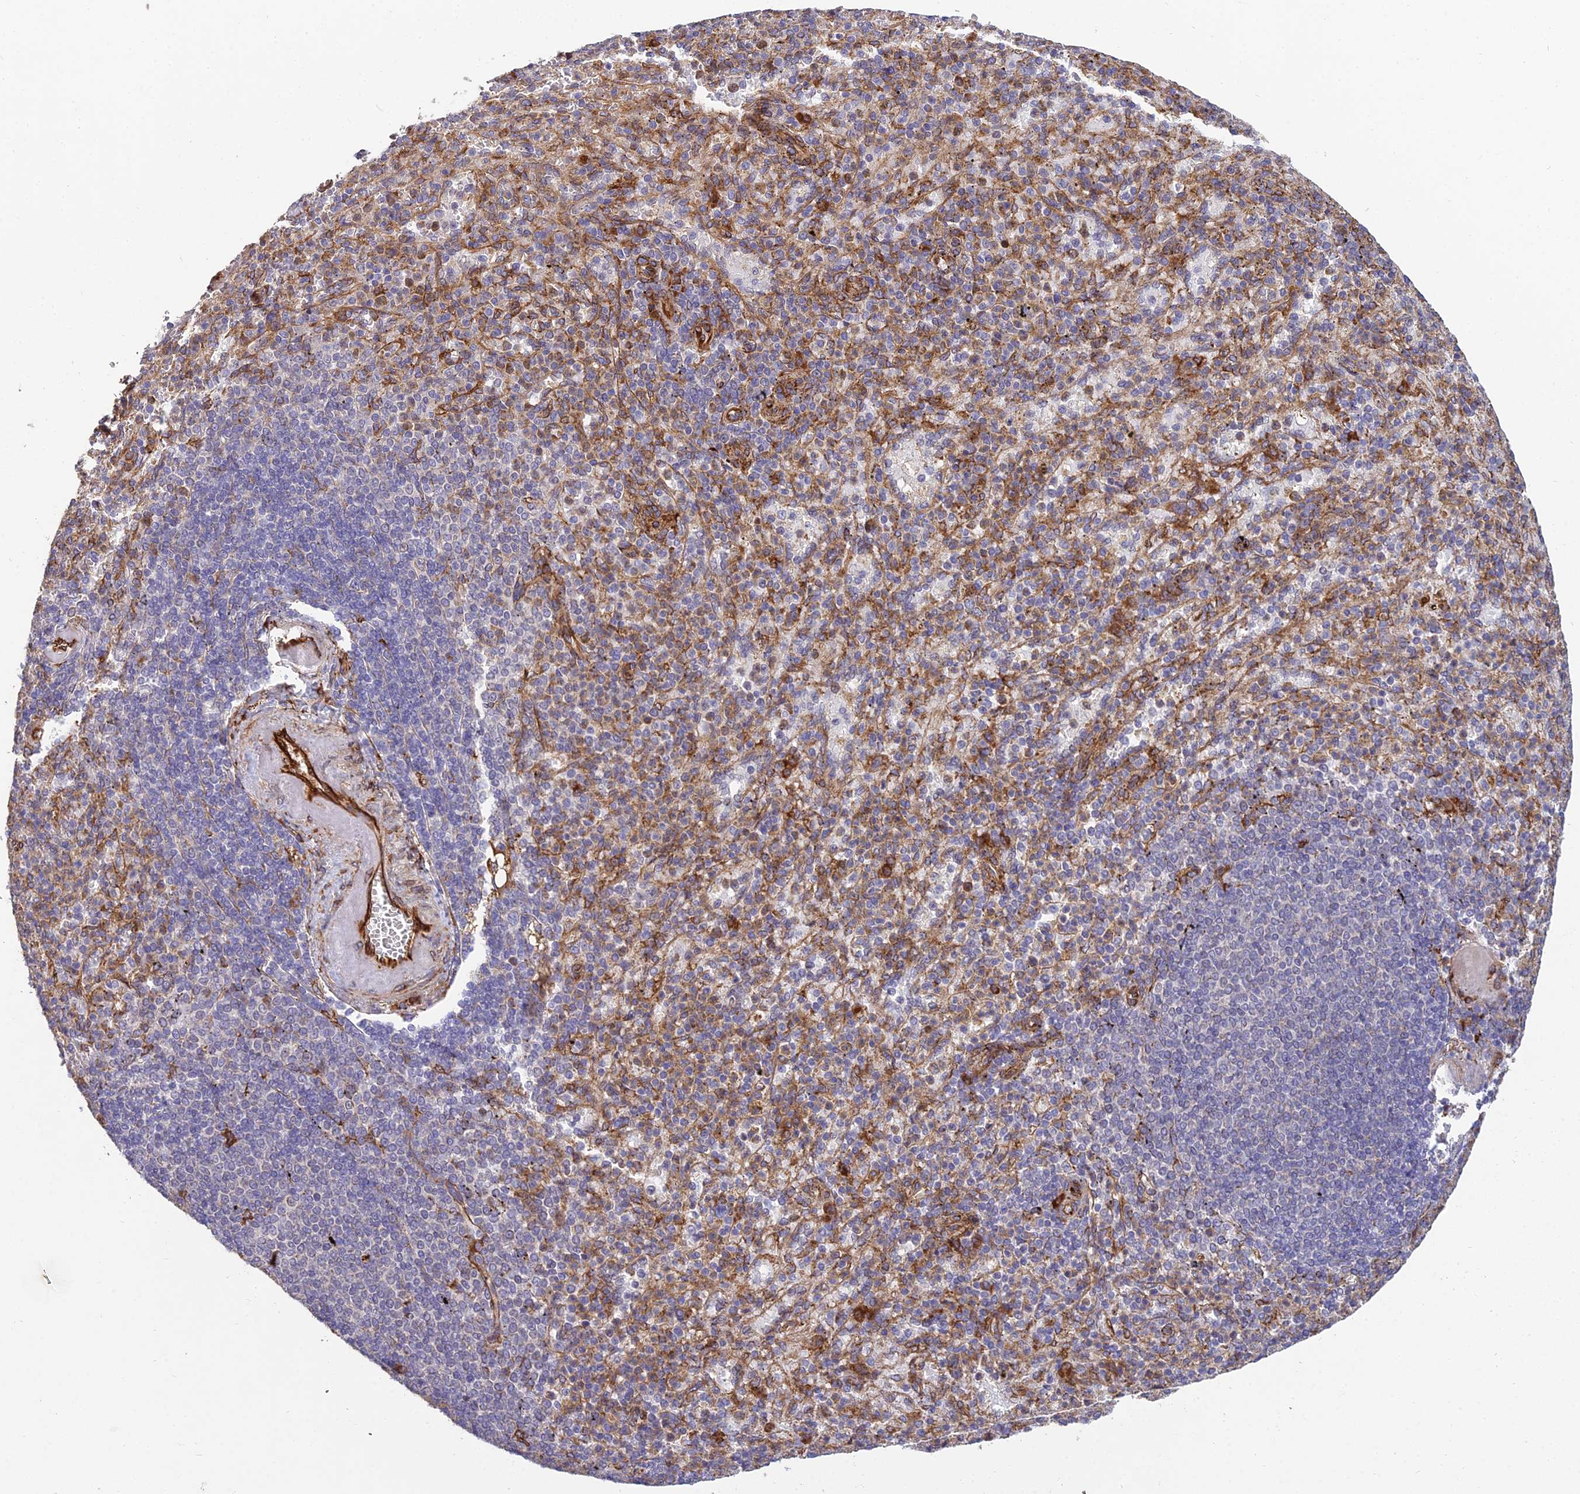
{"staining": {"intensity": "moderate", "quantity": "25%-75%", "location": "cytoplasmic/membranous"}, "tissue": "spleen", "cell_type": "Cells in red pulp", "image_type": "normal", "snomed": [{"axis": "morphology", "description": "Normal tissue, NOS"}, {"axis": "topography", "description": "Spleen"}], "caption": "Protein analysis of benign spleen reveals moderate cytoplasmic/membranous positivity in about 25%-75% of cells in red pulp. (IHC, brightfield microscopy, high magnification).", "gene": "NDUFAF7", "patient": {"sex": "female", "age": 74}}